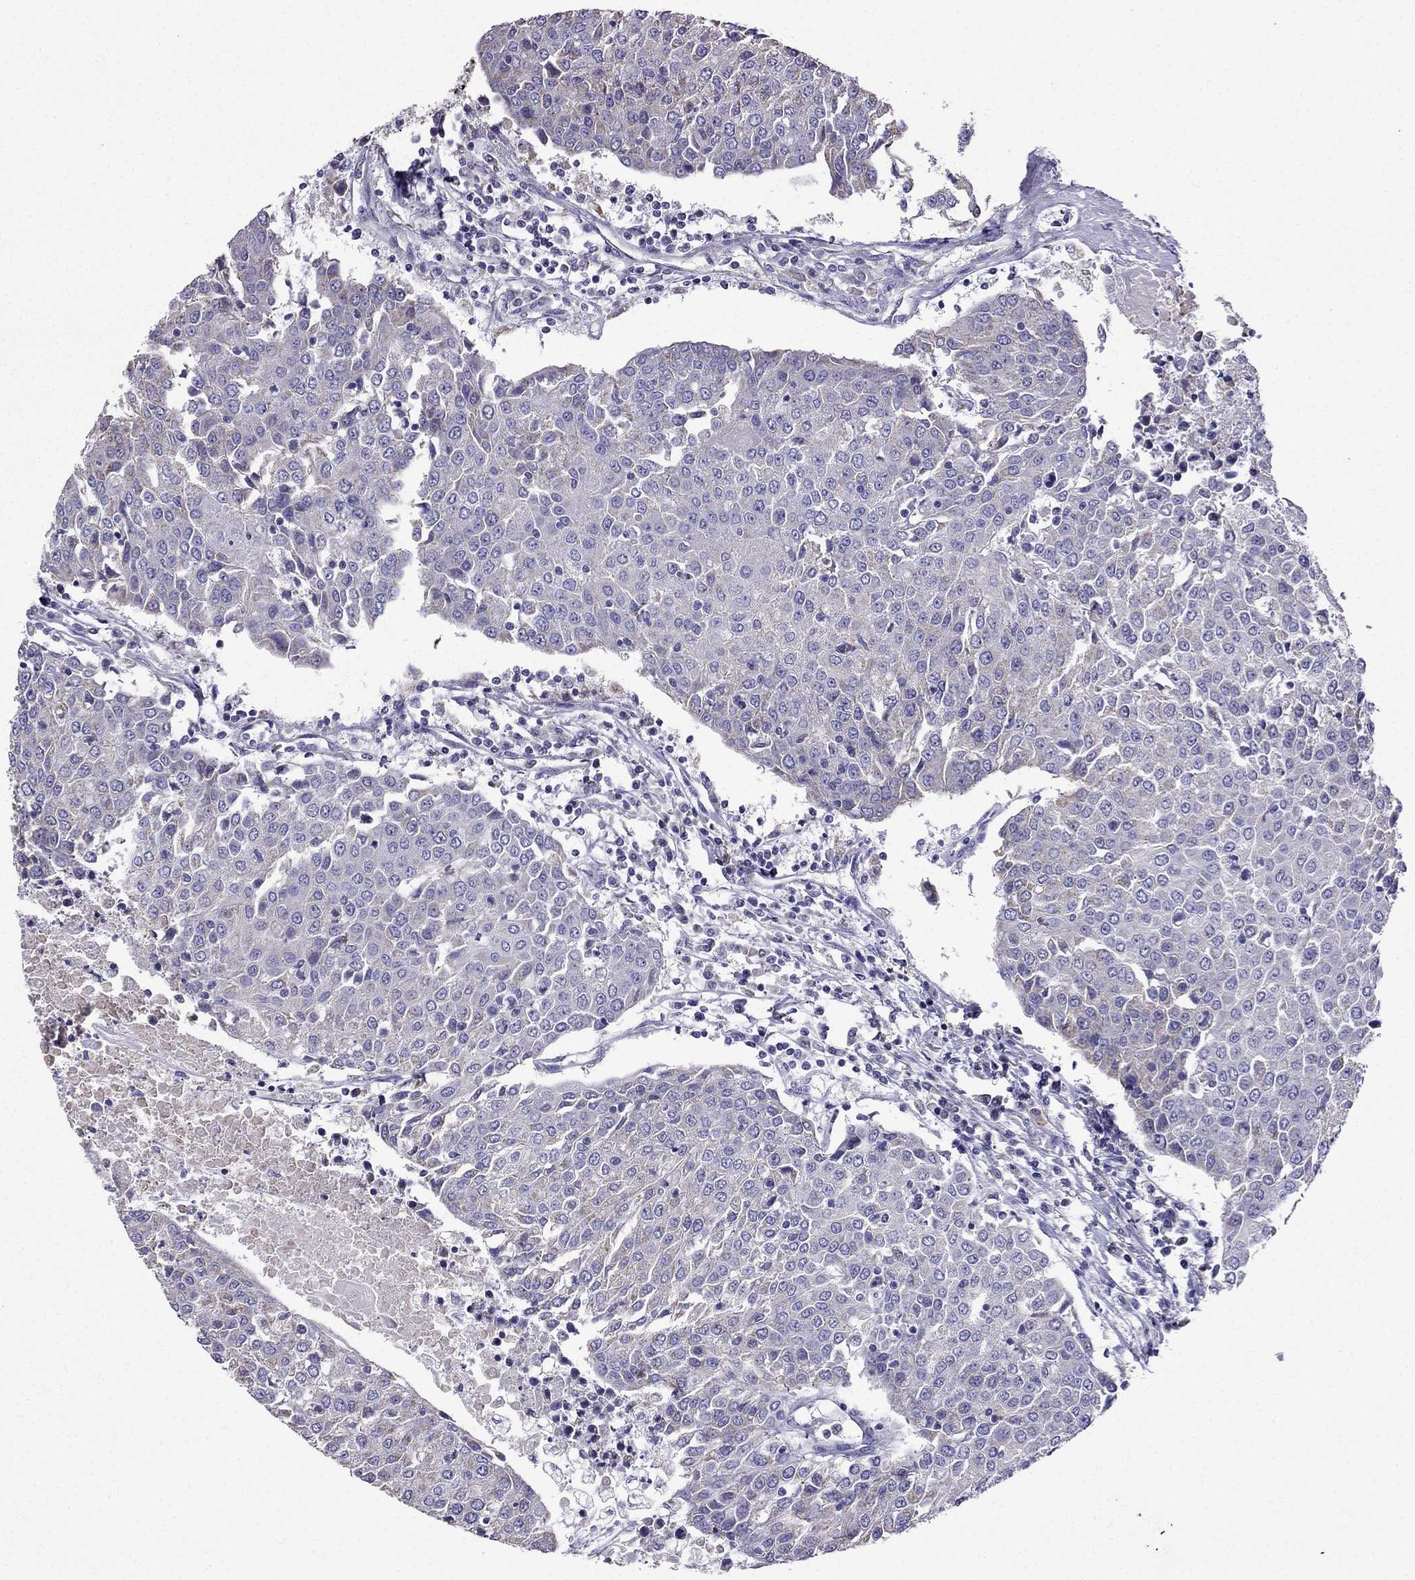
{"staining": {"intensity": "negative", "quantity": "none", "location": "none"}, "tissue": "urothelial cancer", "cell_type": "Tumor cells", "image_type": "cancer", "snomed": [{"axis": "morphology", "description": "Urothelial carcinoma, High grade"}, {"axis": "topography", "description": "Urinary bladder"}], "caption": "Immunohistochemical staining of human high-grade urothelial carcinoma displays no significant staining in tumor cells.", "gene": "DSC1", "patient": {"sex": "female", "age": 85}}